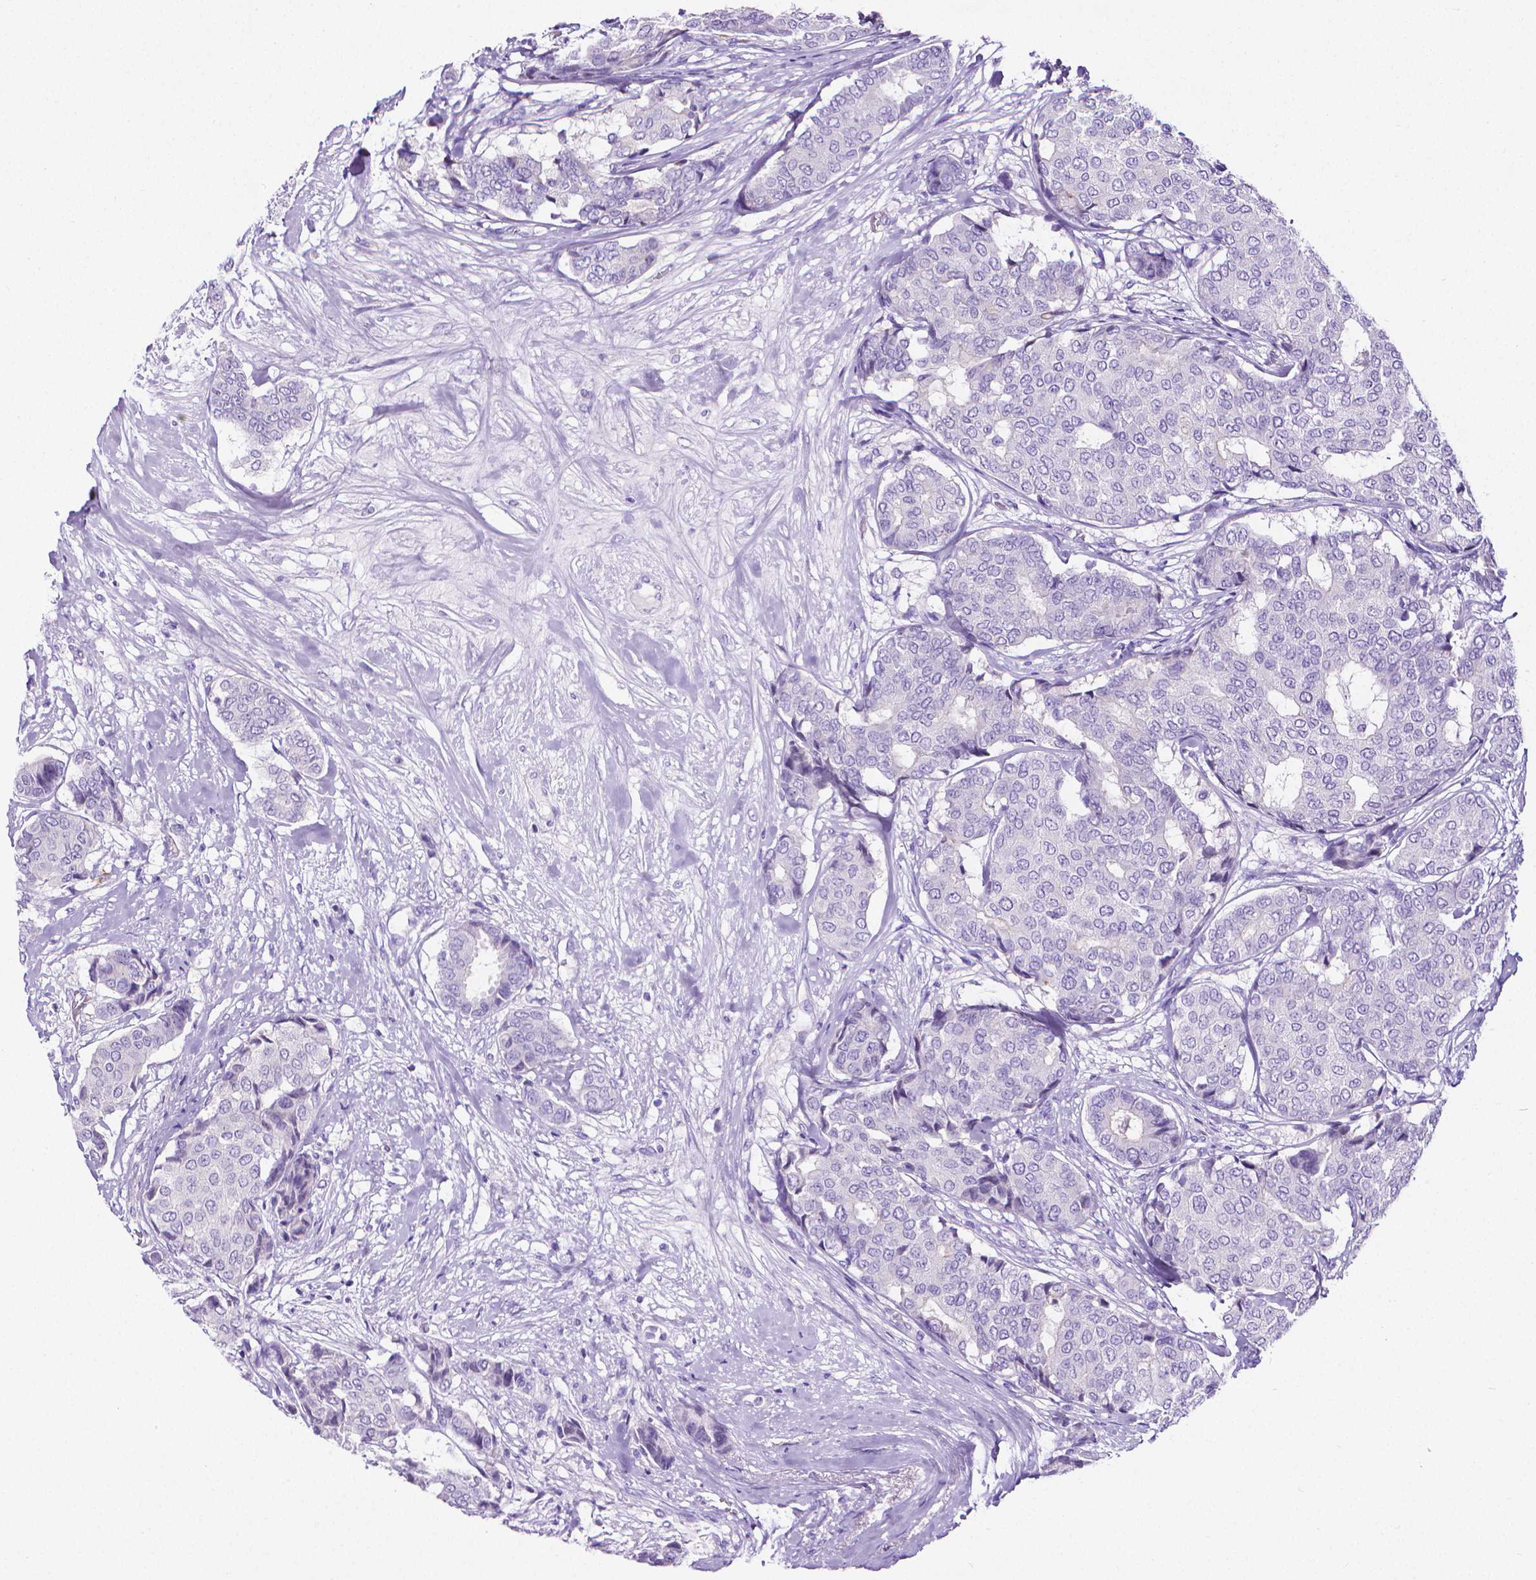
{"staining": {"intensity": "negative", "quantity": "none", "location": "none"}, "tissue": "breast cancer", "cell_type": "Tumor cells", "image_type": "cancer", "snomed": [{"axis": "morphology", "description": "Duct carcinoma"}, {"axis": "topography", "description": "Breast"}], "caption": "This is an IHC micrograph of intraductal carcinoma (breast). There is no expression in tumor cells.", "gene": "MMP9", "patient": {"sex": "female", "age": 75}}